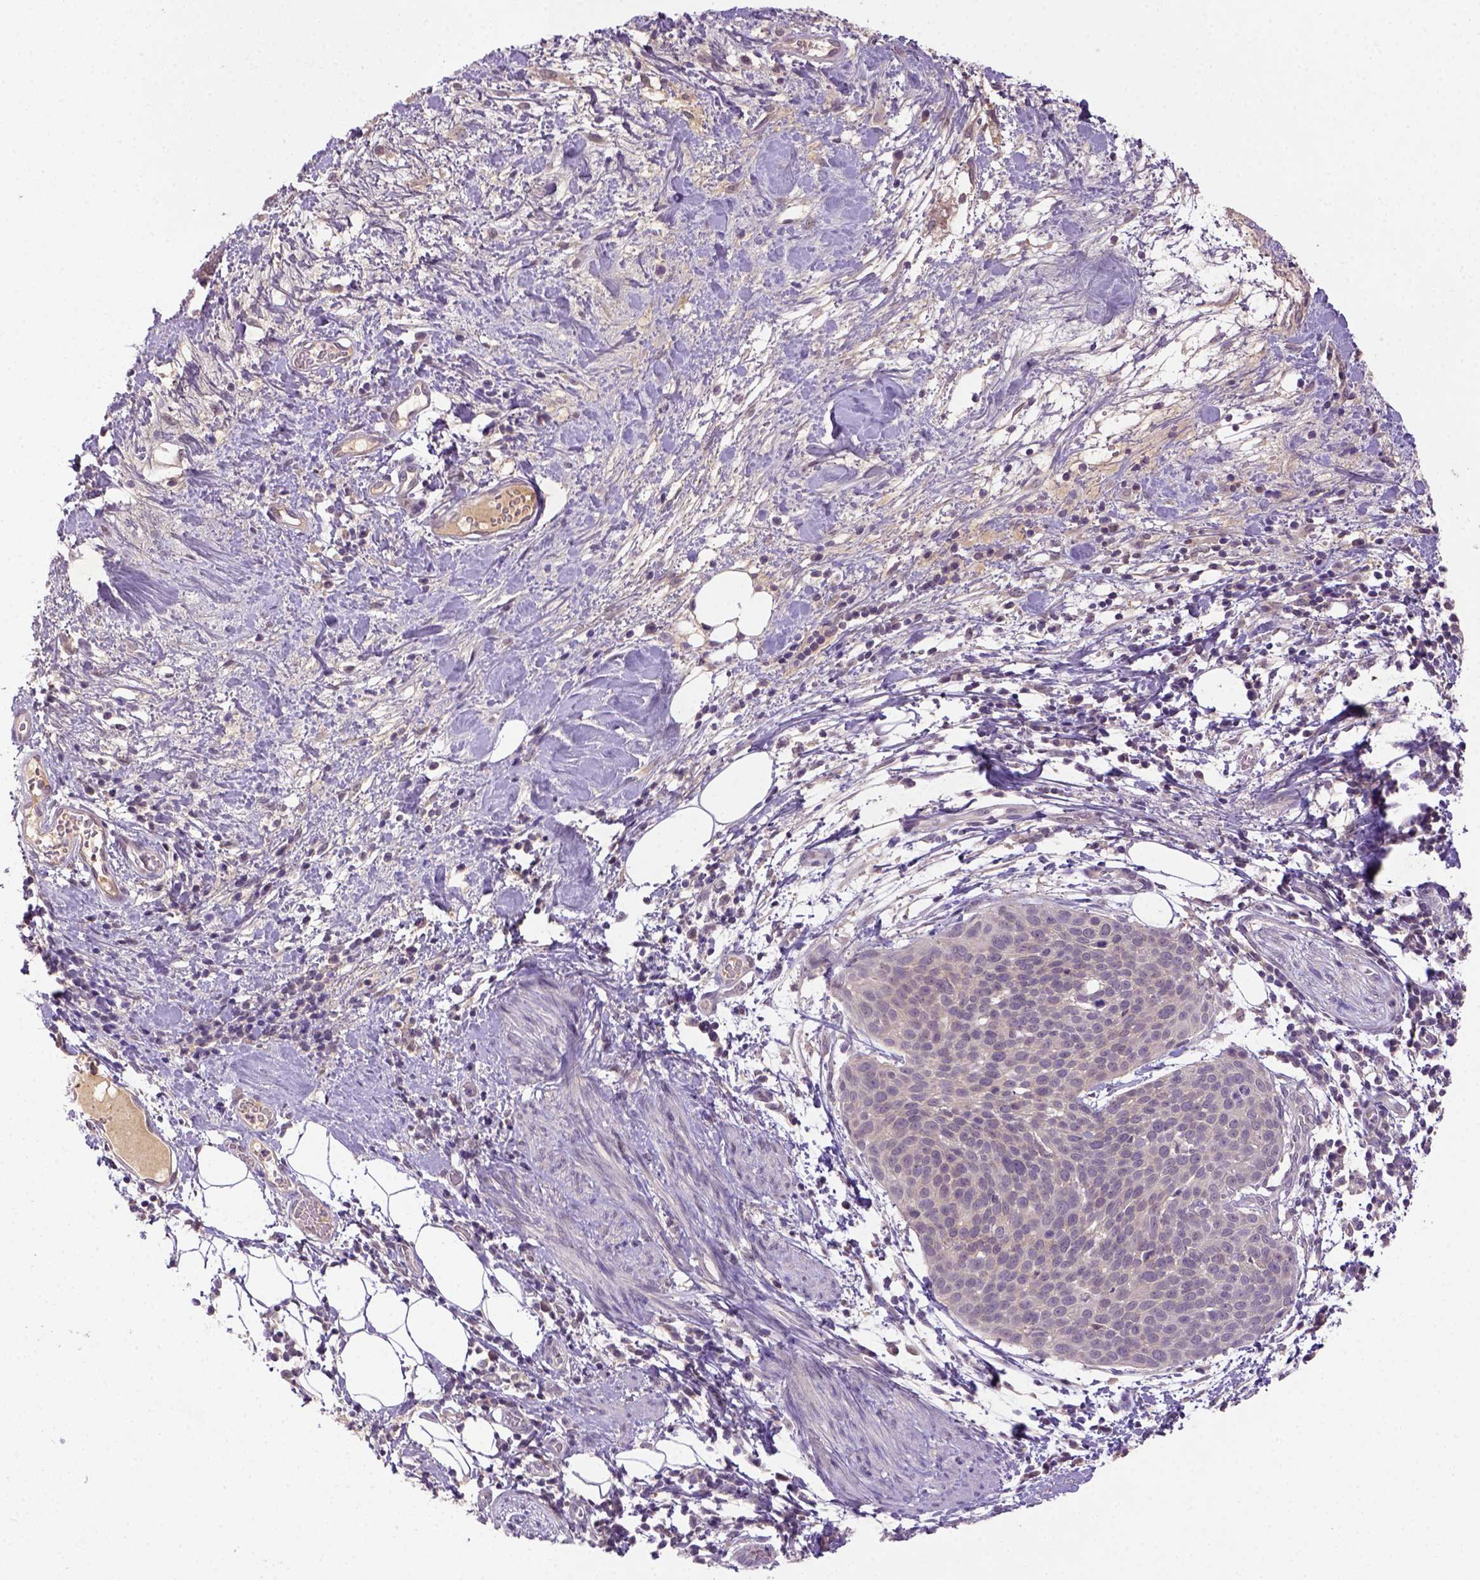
{"staining": {"intensity": "negative", "quantity": "none", "location": "none"}, "tissue": "cervical cancer", "cell_type": "Tumor cells", "image_type": "cancer", "snomed": [{"axis": "morphology", "description": "Squamous cell carcinoma, NOS"}, {"axis": "topography", "description": "Cervix"}], "caption": "This is an immunohistochemistry image of squamous cell carcinoma (cervical). There is no expression in tumor cells.", "gene": "NLGN2", "patient": {"sex": "female", "age": 39}}